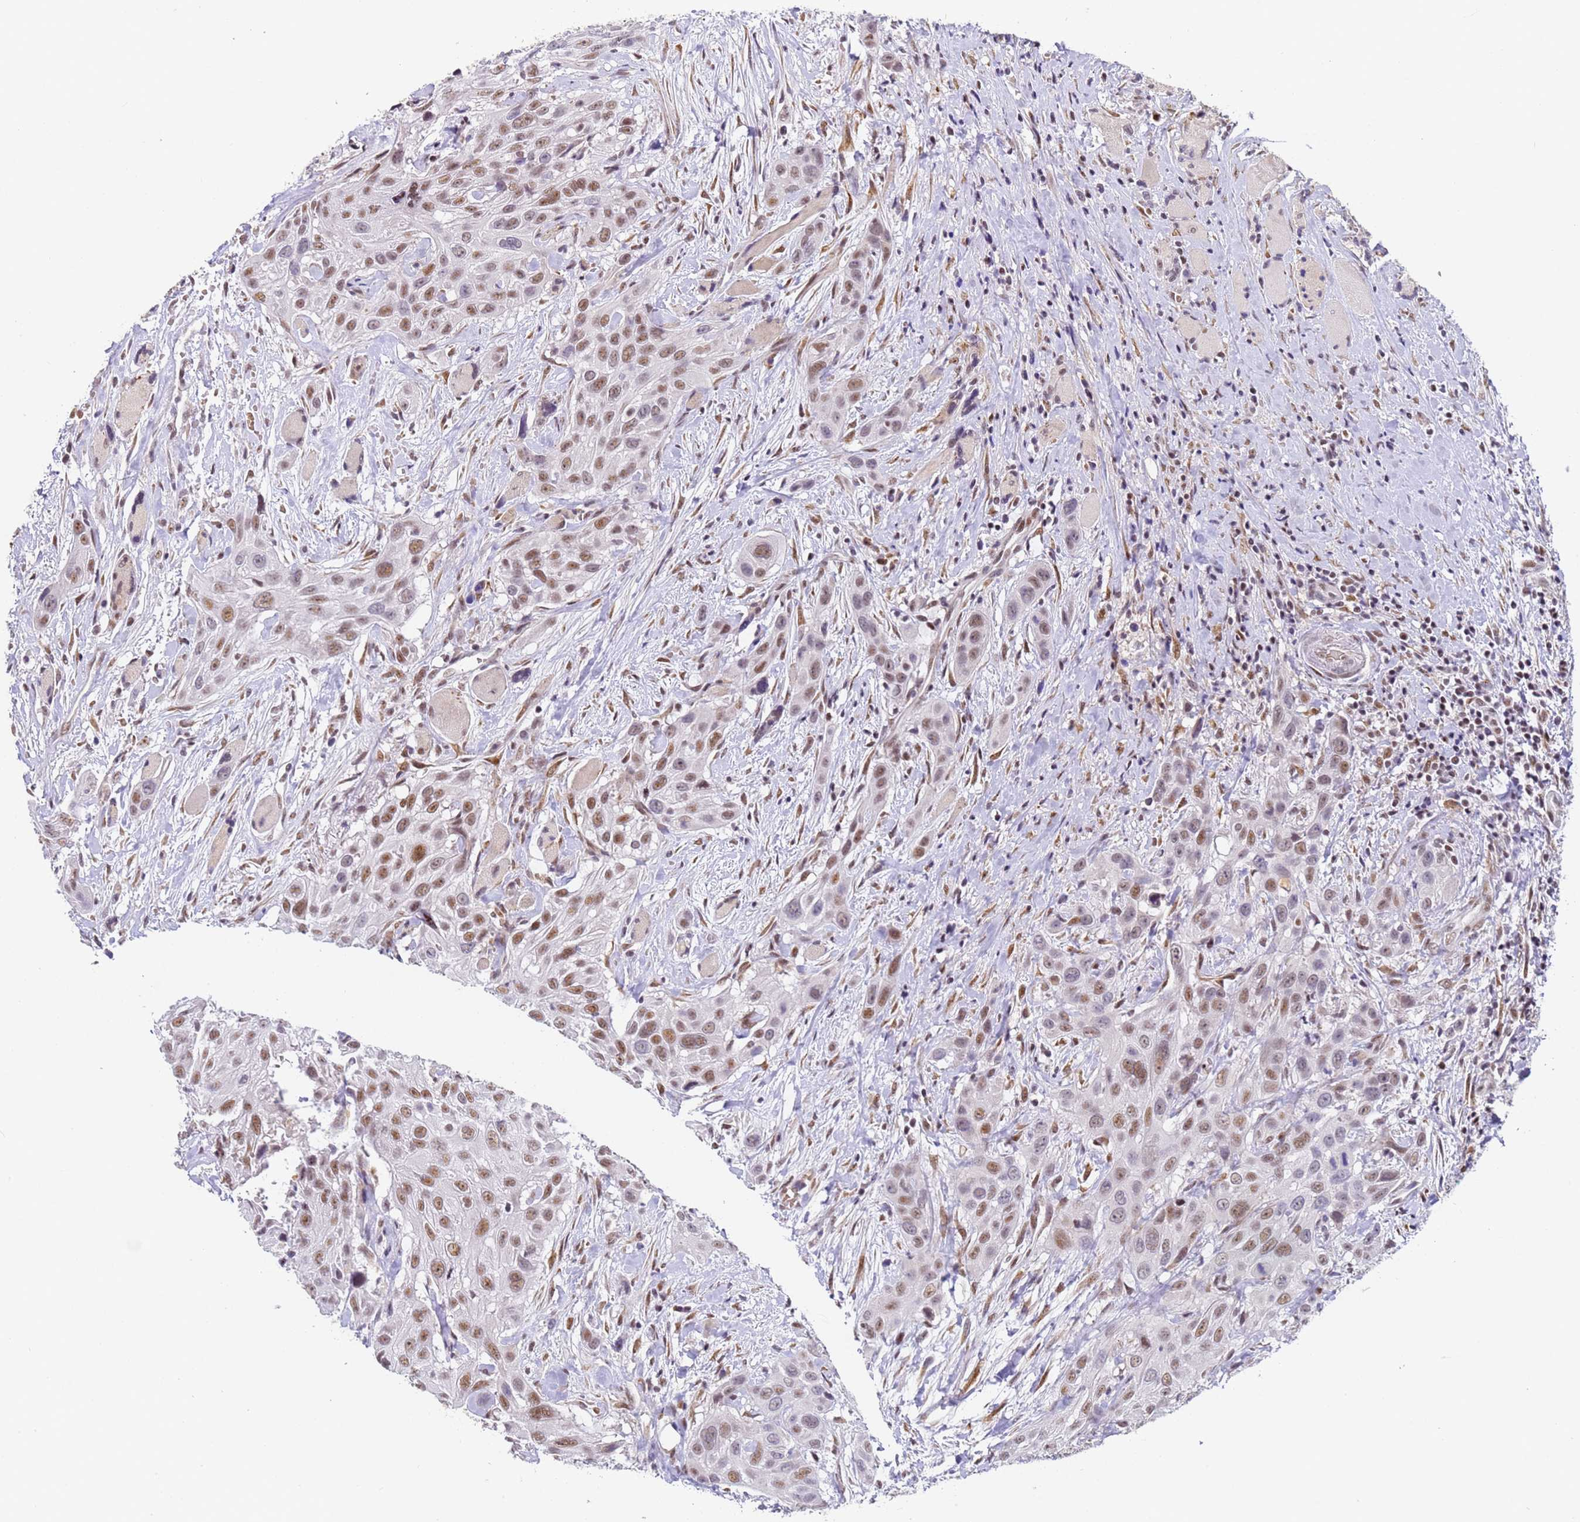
{"staining": {"intensity": "moderate", "quantity": ">75%", "location": "nuclear"}, "tissue": "head and neck cancer", "cell_type": "Tumor cells", "image_type": "cancer", "snomed": [{"axis": "morphology", "description": "Squamous cell carcinoma, NOS"}, {"axis": "topography", "description": "Head-Neck"}], "caption": "Brown immunohistochemical staining in human head and neck cancer (squamous cell carcinoma) shows moderate nuclear expression in about >75% of tumor cells.", "gene": "FNBP4", "patient": {"sex": "male", "age": 81}}